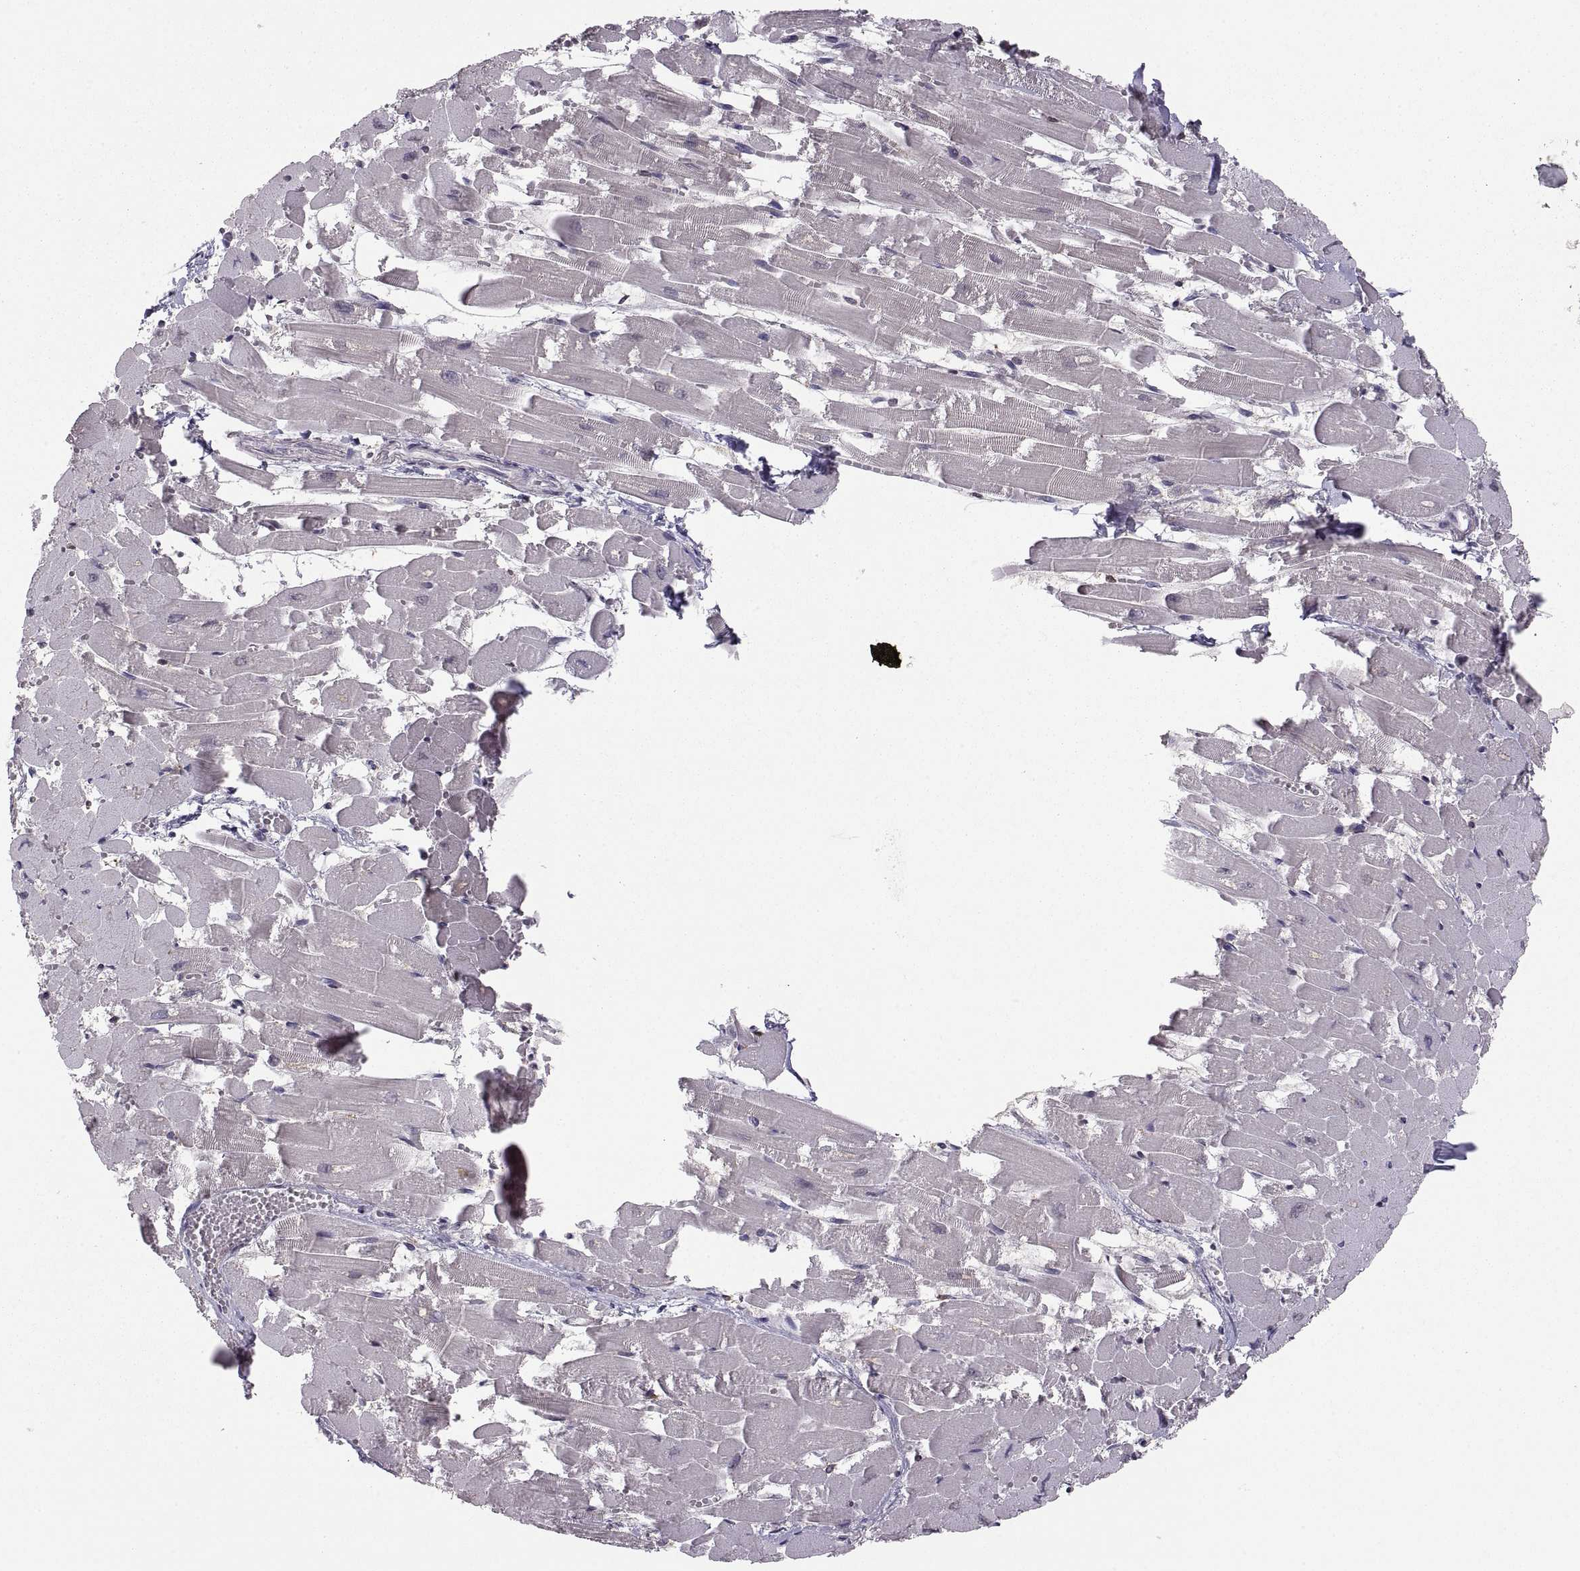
{"staining": {"intensity": "negative", "quantity": "none", "location": "none"}, "tissue": "heart muscle", "cell_type": "Cardiomyocytes", "image_type": "normal", "snomed": [{"axis": "morphology", "description": "Normal tissue, NOS"}, {"axis": "topography", "description": "Heart"}], "caption": "Cardiomyocytes are negative for protein expression in normal human heart muscle. The staining was performed using DAB to visualize the protein expression in brown, while the nuclei were stained in blue with hematoxylin (Magnification: 20x).", "gene": "EZR", "patient": {"sex": "female", "age": 52}}